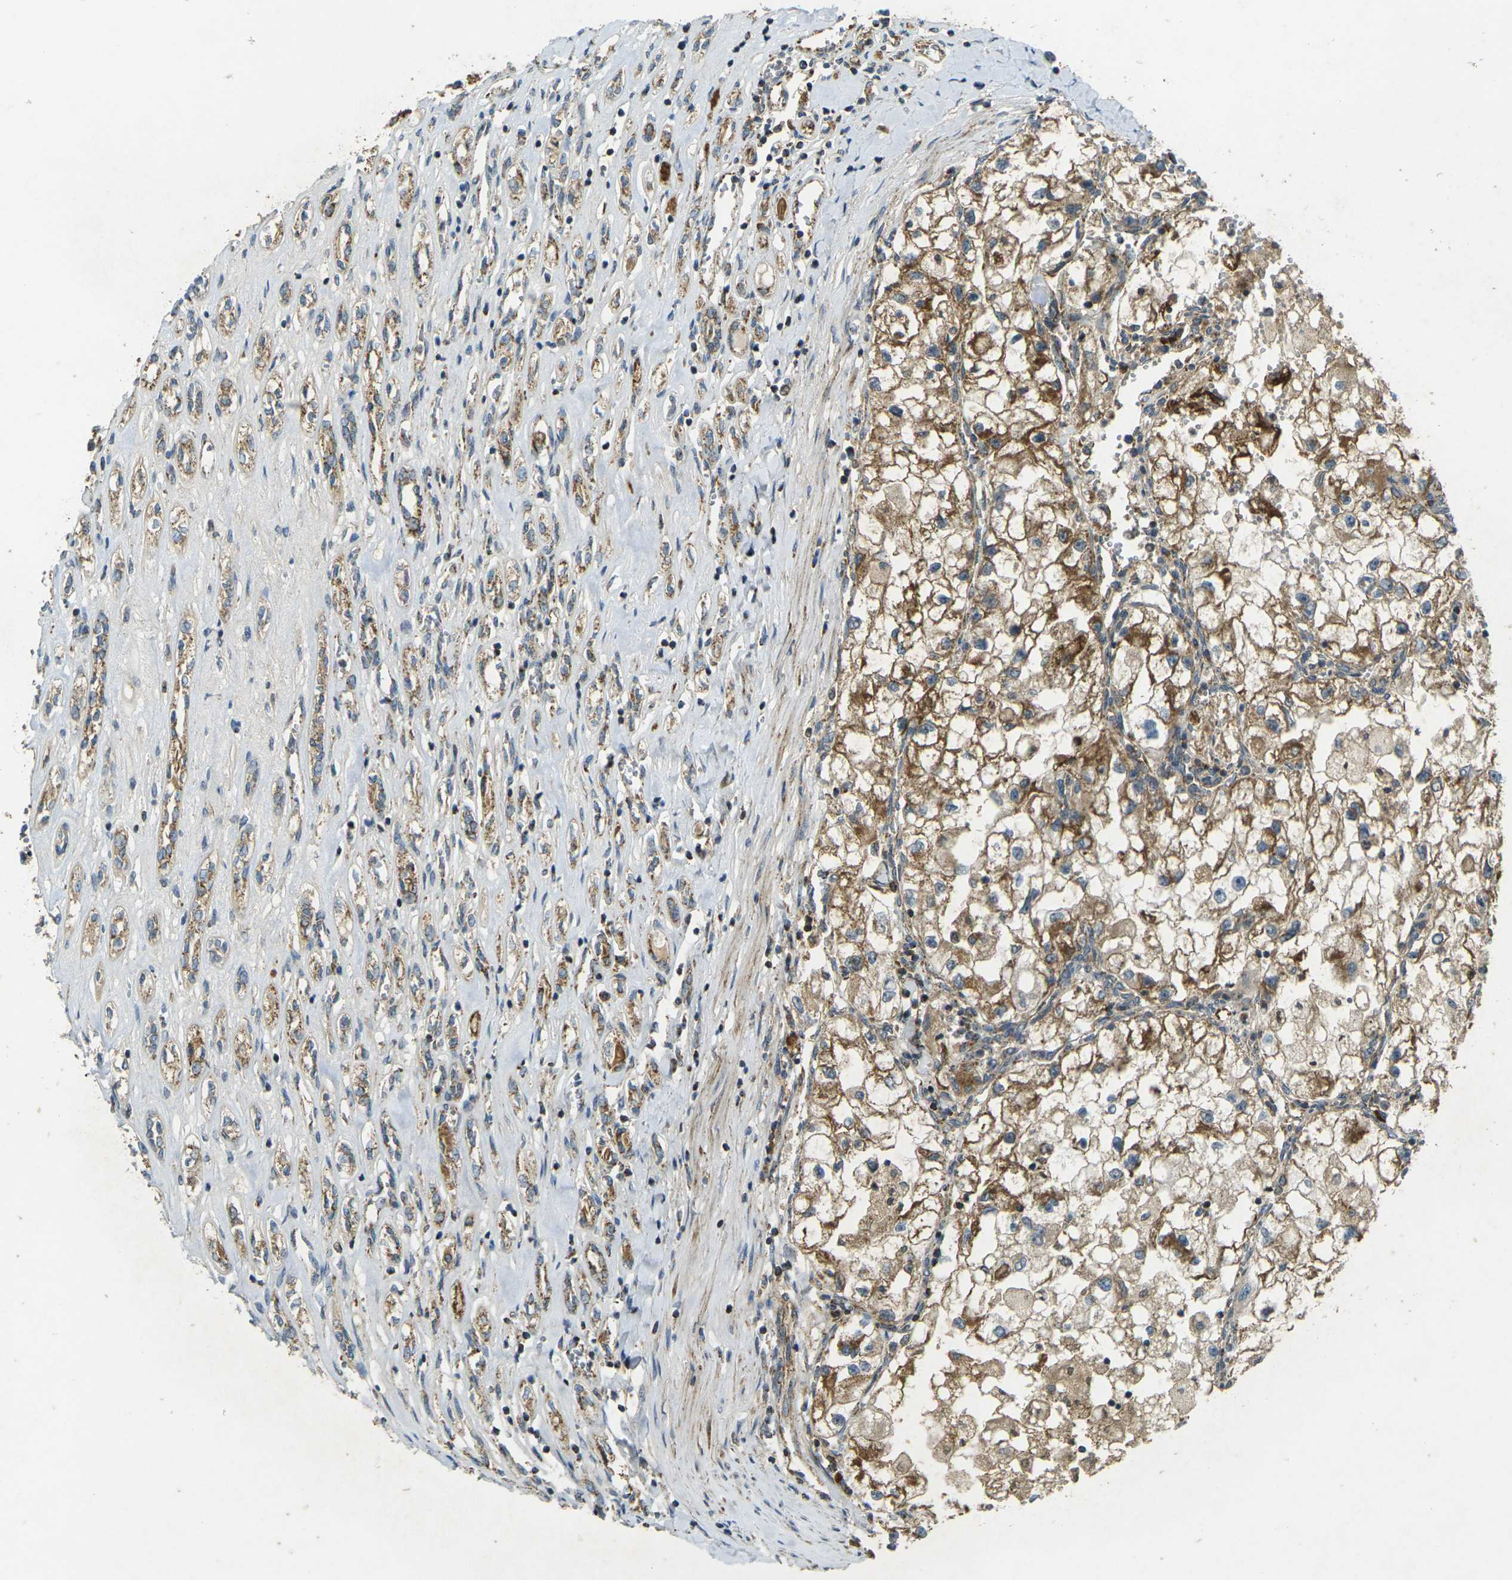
{"staining": {"intensity": "moderate", "quantity": ">75%", "location": "cytoplasmic/membranous"}, "tissue": "renal cancer", "cell_type": "Tumor cells", "image_type": "cancer", "snomed": [{"axis": "morphology", "description": "Adenocarcinoma, NOS"}, {"axis": "topography", "description": "Kidney"}], "caption": "Protein staining by IHC shows moderate cytoplasmic/membranous positivity in about >75% of tumor cells in renal cancer (adenocarcinoma).", "gene": "IGF1R", "patient": {"sex": "female", "age": 70}}